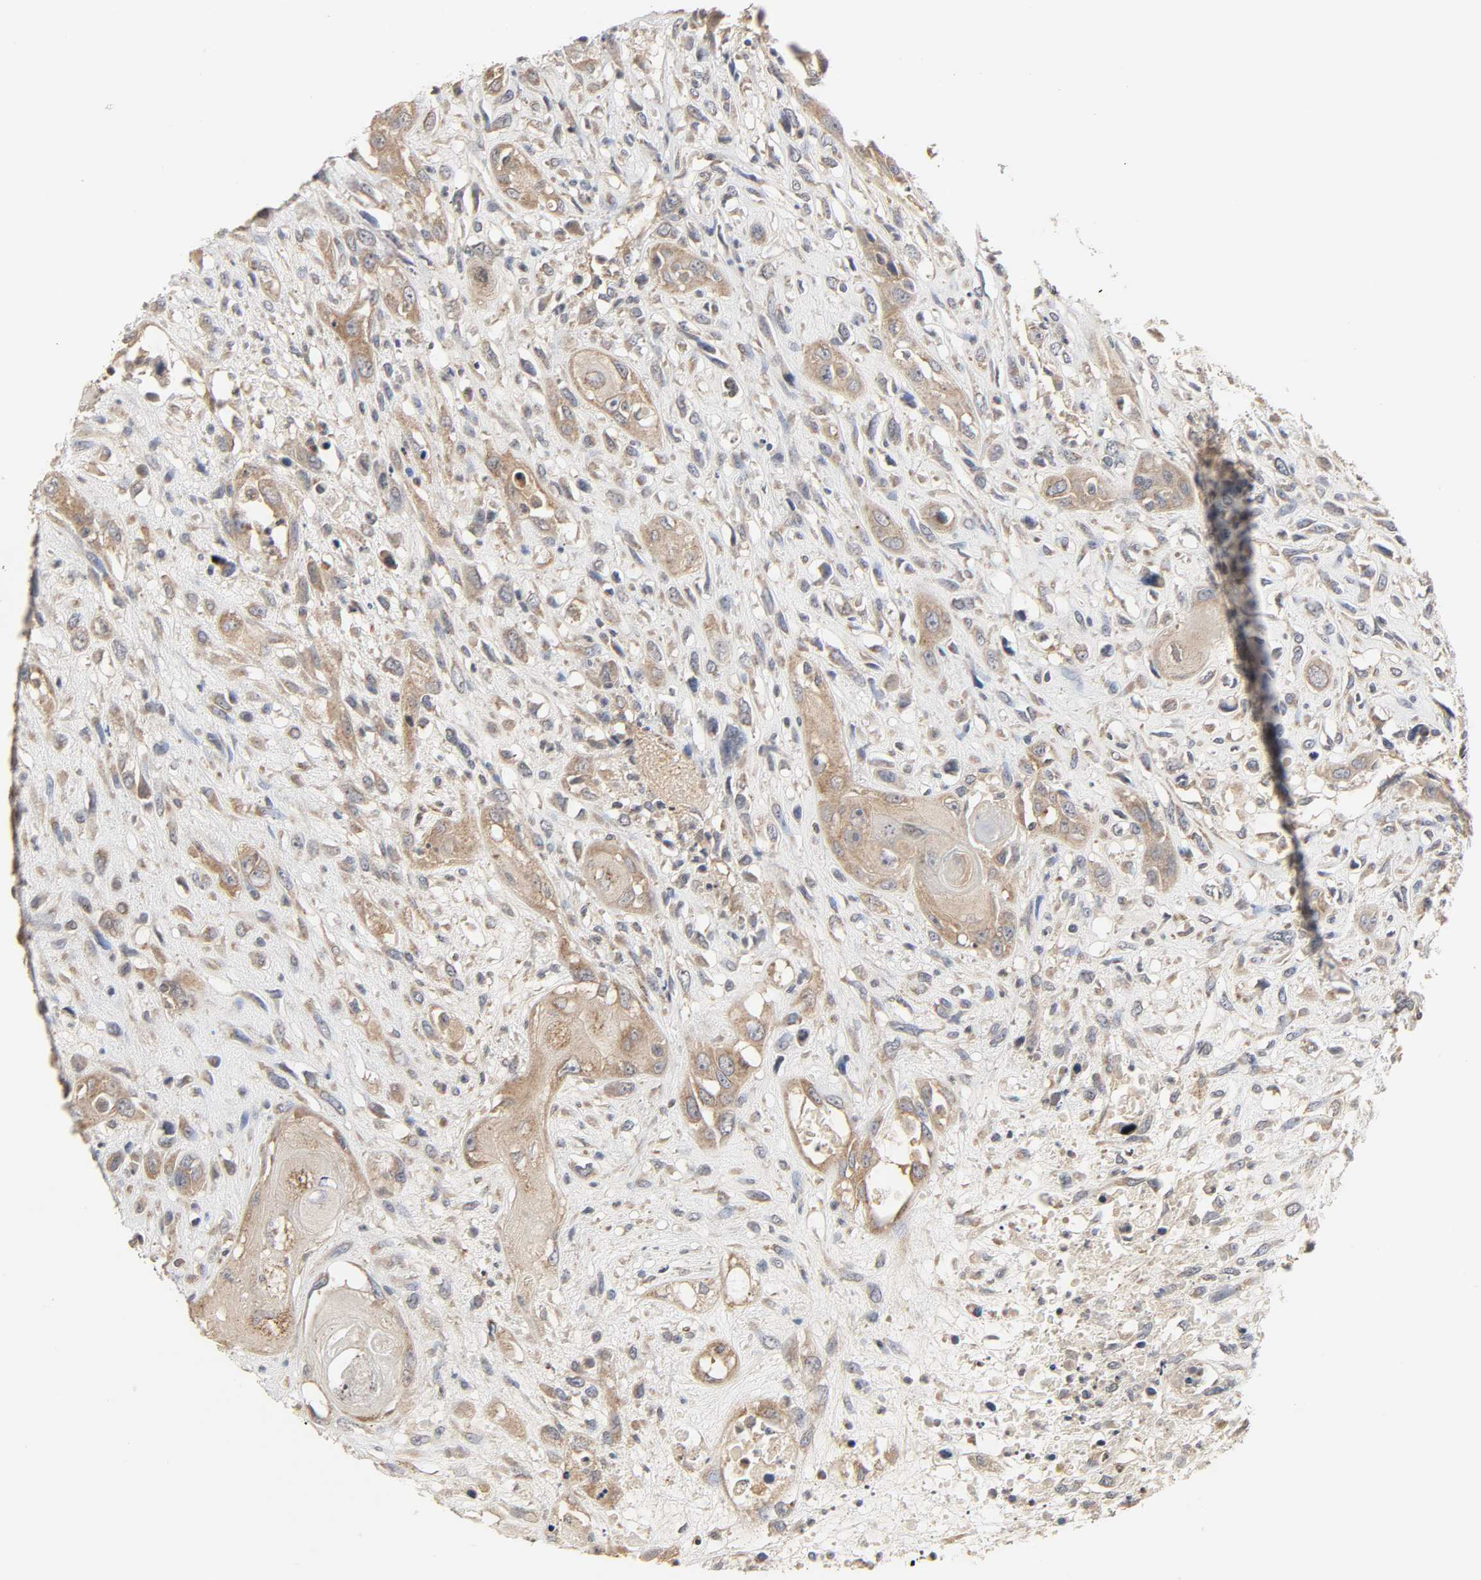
{"staining": {"intensity": "weak", "quantity": ">75%", "location": "cytoplasmic/membranous"}, "tissue": "head and neck cancer", "cell_type": "Tumor cells", "image_type": "cancer", "snomed": [{"axis": "morphology", "description": "Necrosis, NOS"}, {"axis": "morphology", "description": "Neoplasm, malignant, NOS"}, {"axis": "topography", "description": "Salivary gland"}, {"axis": "topography", "description": "Head-Neck"}], "caption": "Neoplasm (malignant) (head and neck) was stained to show a protein in brown. There is low levels of weak cytoplasmic/membranous positivity in about >75% of tumor cells.", "gene": "CLEC4E", "patient": {"sex": "male", "age": 43}}